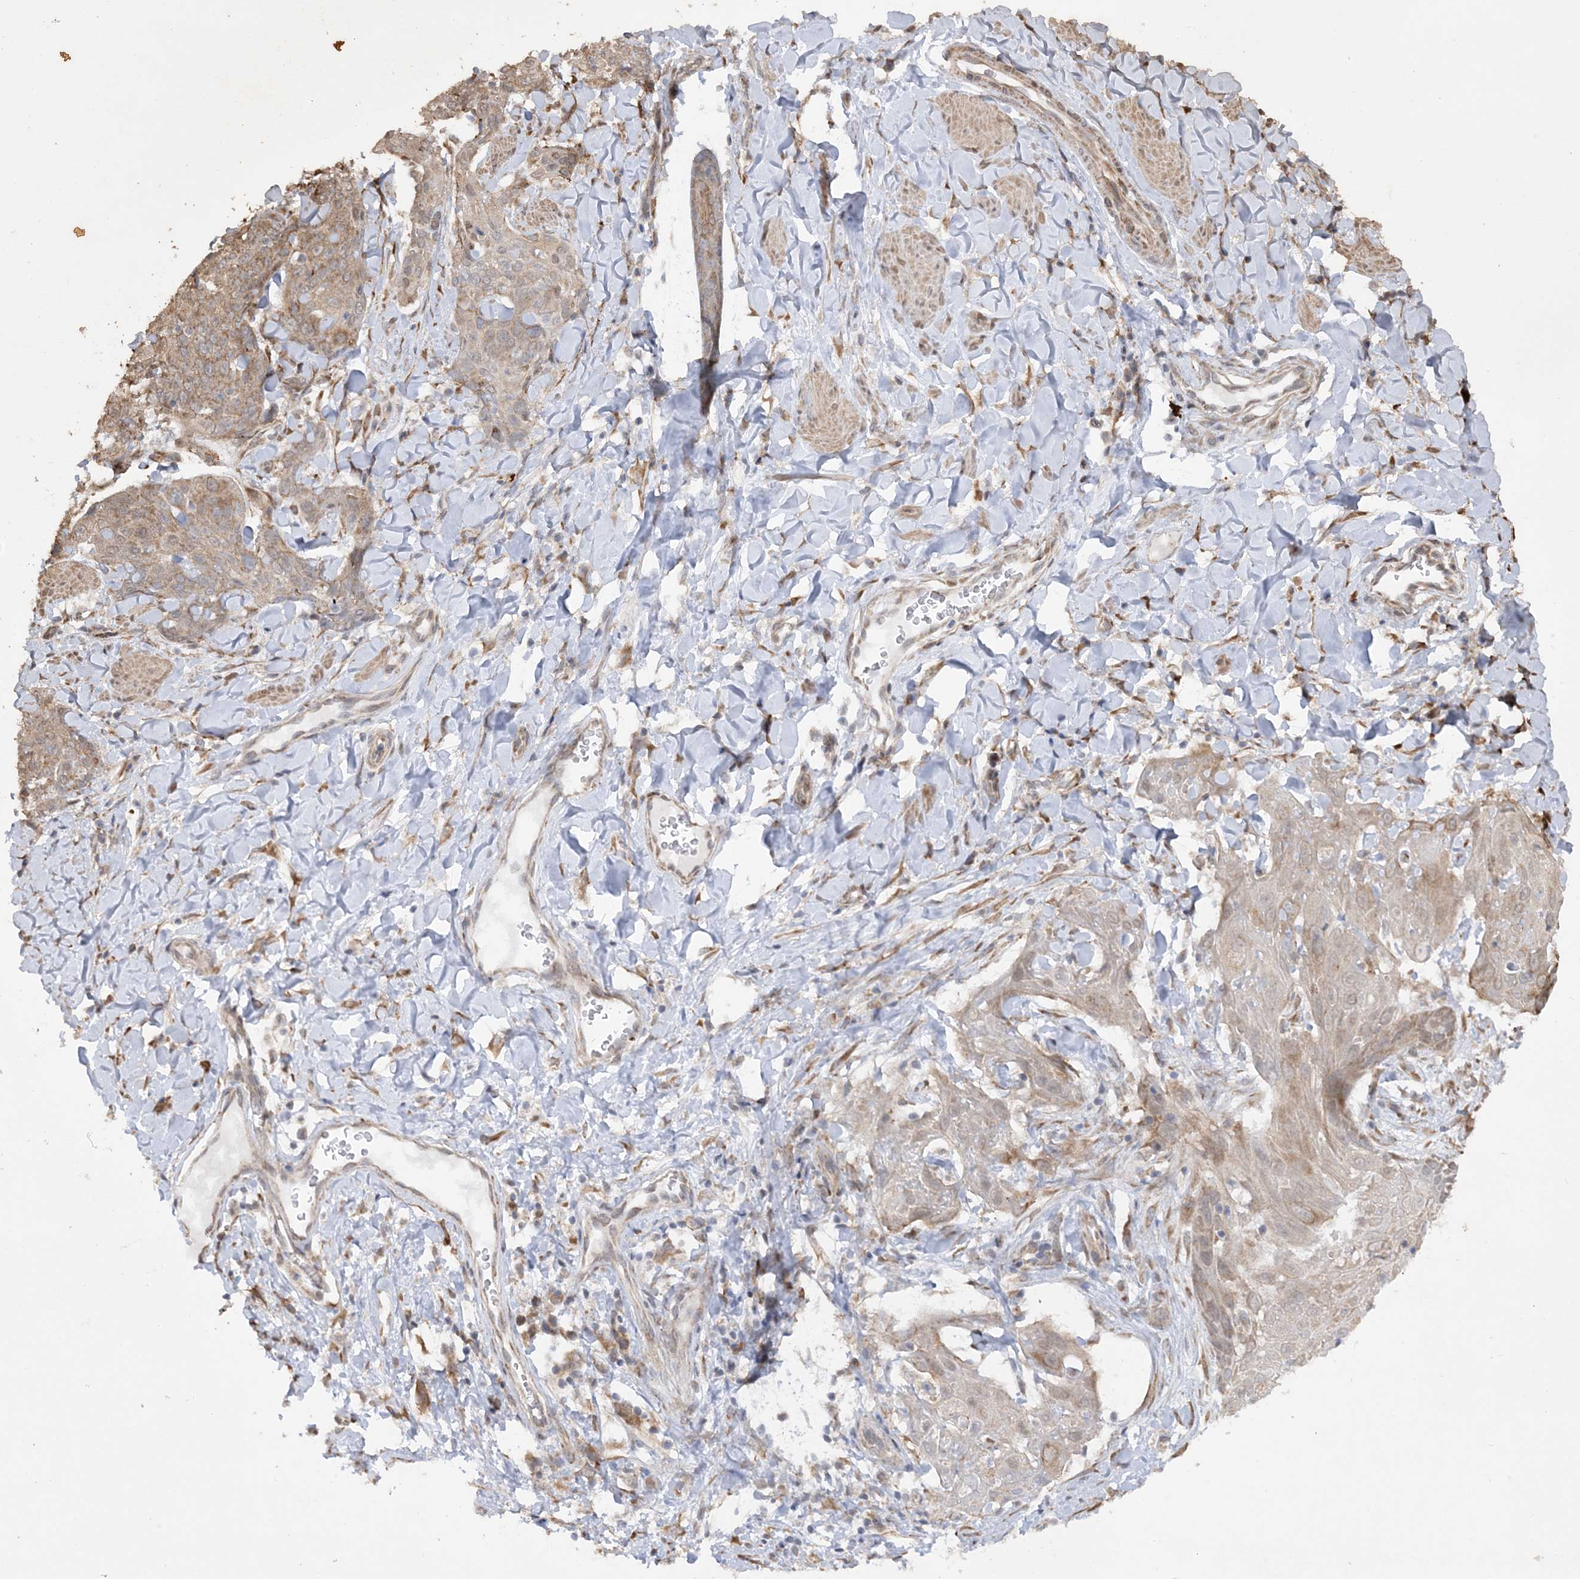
{"staining": {"intensity": "moderate", "quantity": "25%-75%", "location": "cytoplasmic/membranous"}, "tissue": "skin cancer", "cell_type": "Tumor cells", "image_type": "cancer", "snomed": [{"axis": "morphology", "description": "Squamous cell carcinoma, NOS"}, {"axis": "topography", "description": "Skin"}, {"axis": "topography", "description": "Vulva"}], "caption": "The image displays staining of skin squamous cell carcinoma, revealing moderate cytoplasmic/membranous protein expression (brown color) within tumor cells. Using DAB (brown) and hematoxylin (blue) stains, captured at high magnification using brightfield microscopy.", "gene": "MRPL47", "patient": {"sex": "female", "age": 85}}